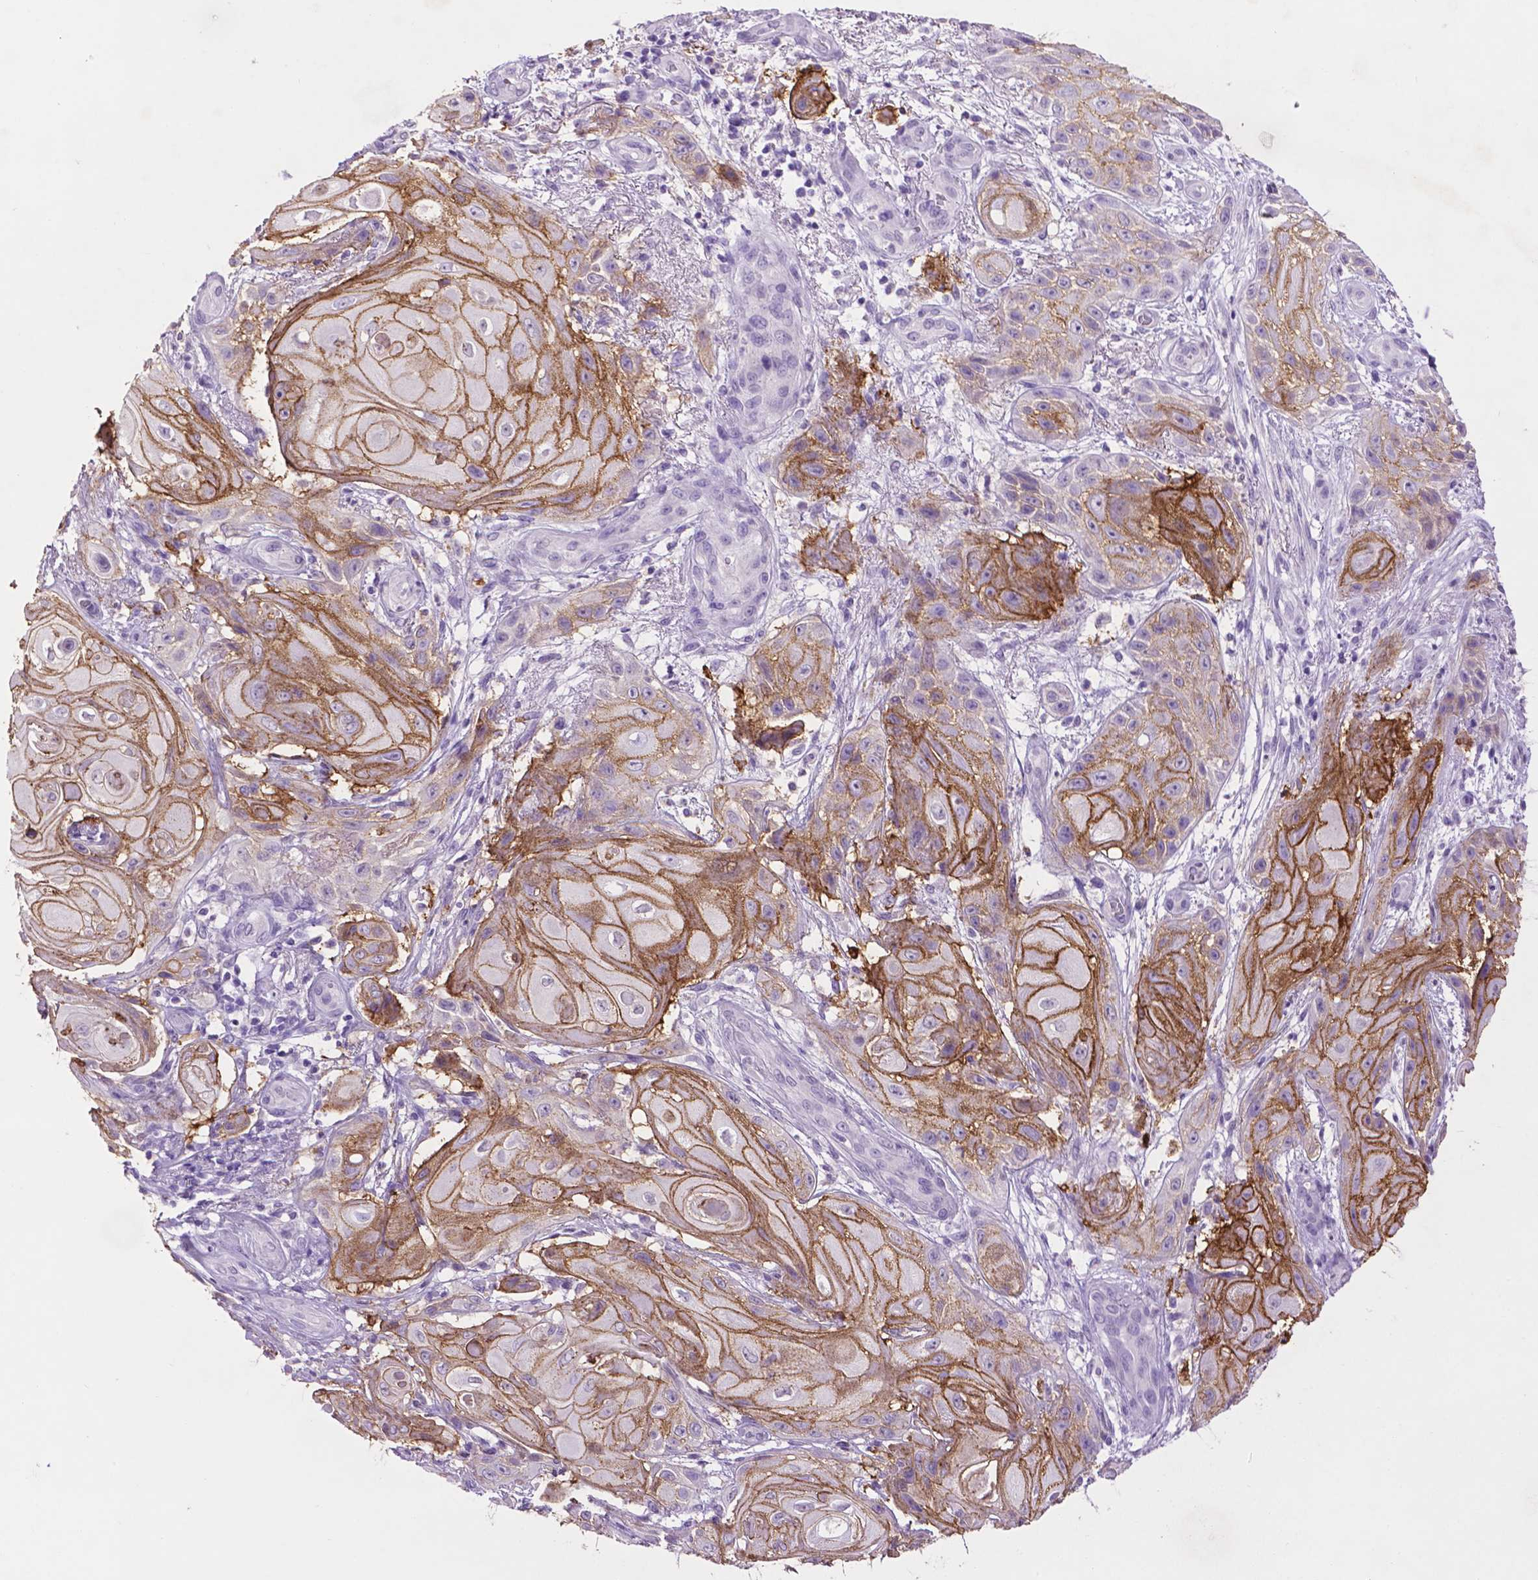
{"staining": {"intensity": "moderate", "quantity": ">75%", "location": "cytoplasmic/membranous"}, "tissue": "skin cancer", "cell_type": "Tumor cells", "image_type": "cancer", "snomed": [{"axis": "morphology", "description": "Squamous cell carcinoma, NOS"}, {"axis": "topography", "description": "Skin"}], "caption": "This micrograph exhibits immunohistochemistry staining of skin squamous cell carcinoma, with medium moderate cytoplasmic/membranous staining in approximately >75% of tumor cells.", "gene": "TACSTD2", "patient": {"sex": "male", "age": 62}}